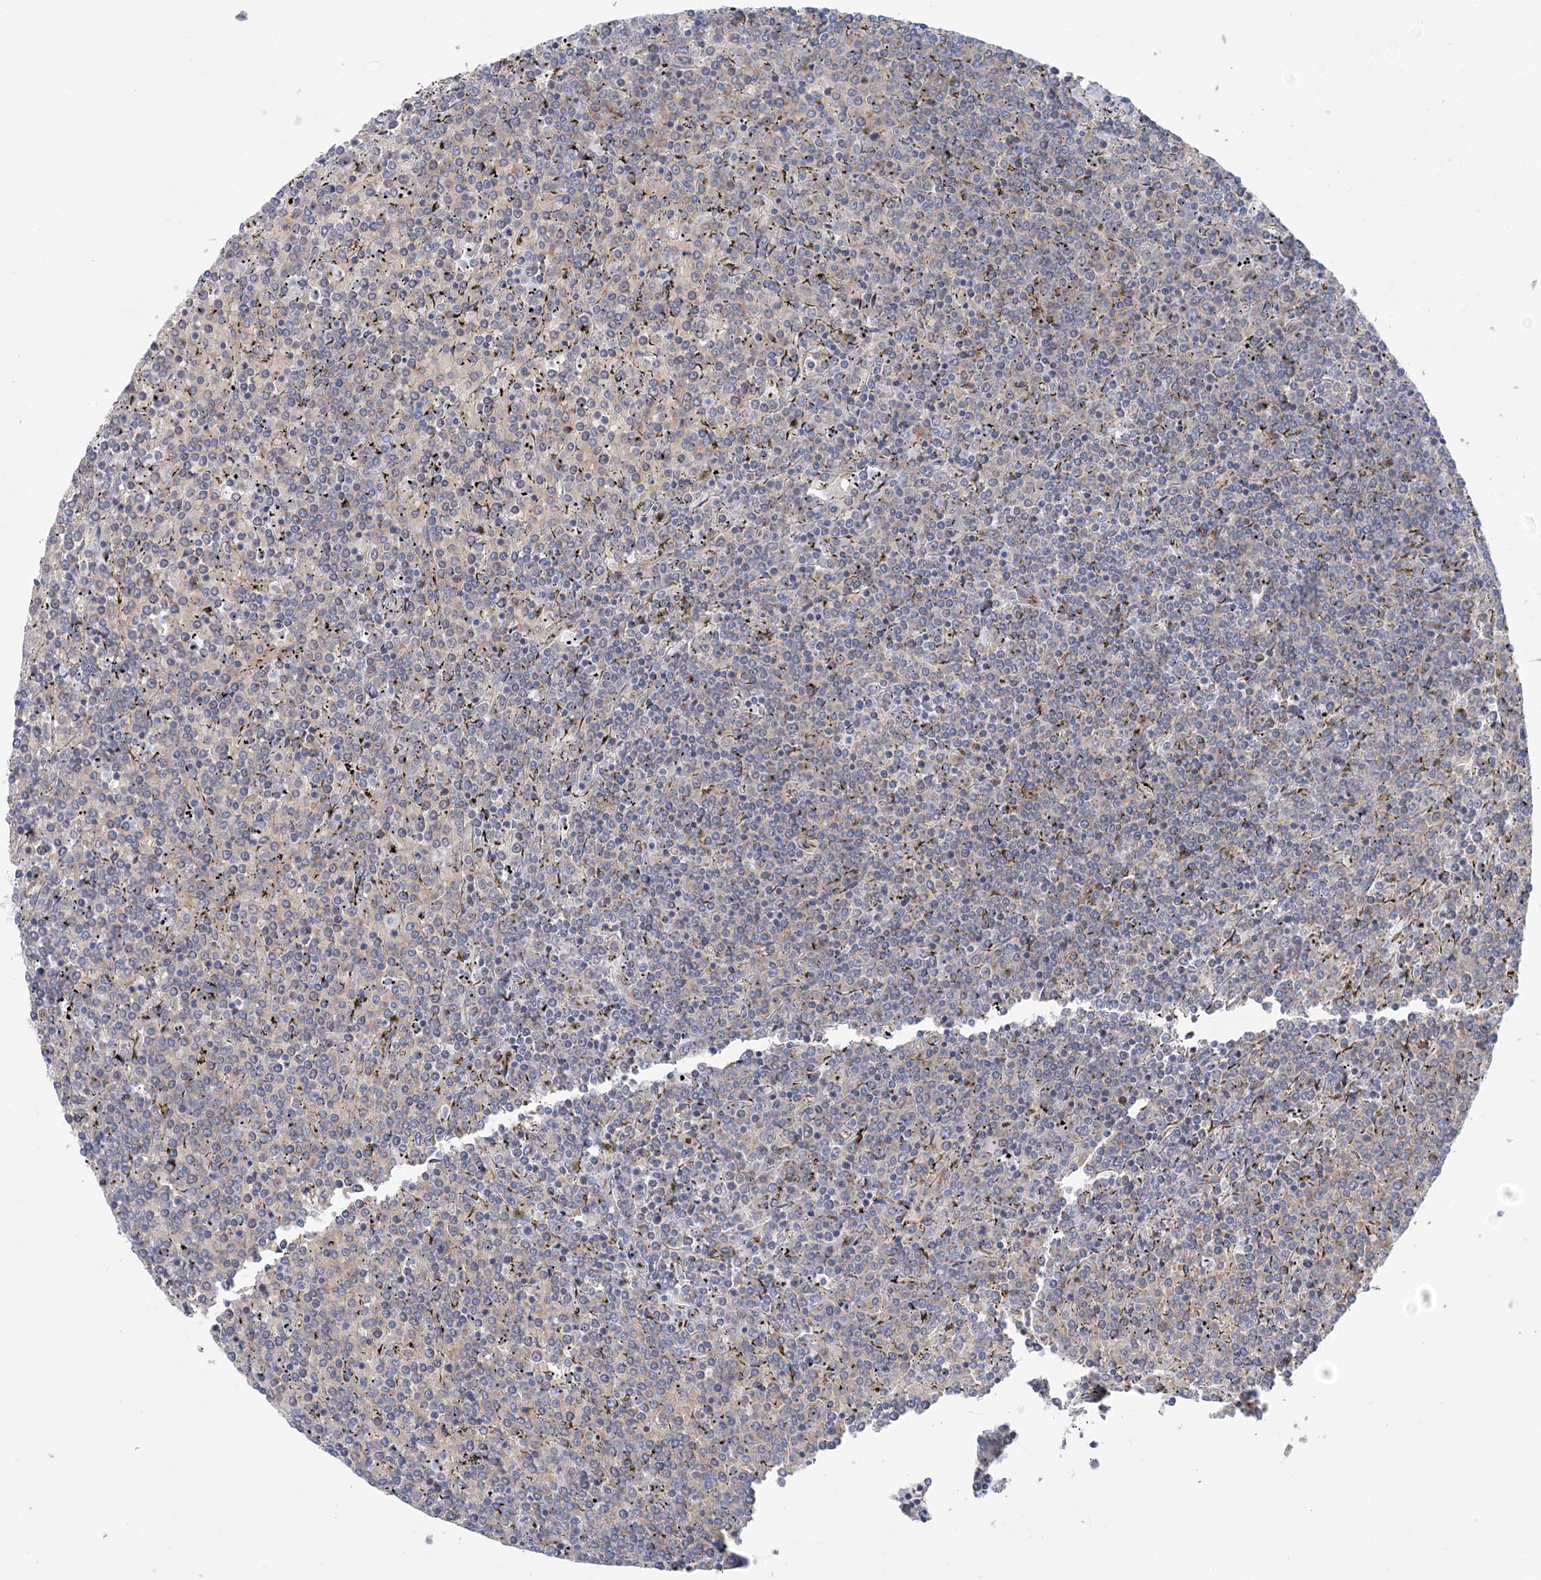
{"staining": {"intensity": "negative", "quantity": "none", "location": "none"}, "tissue": "lymphoma", "cell_type": "Tumor cells", "image_type": "cancer", "snomed": [{"axis": "morphology", "description": "Malignant lymphoma, non-Hodgkin's type, Low grade"}, {"axis": "topography", "description": "Spleen"}], "caption": "Image shows no protein positivity in tumor cells of low-grade malignant lymphoma, non-Hodgkin's type tissue. (DAB IHC, high magnification).", "gene": "FAM114A2", "patient": {"sex": "female", "age": 19}}